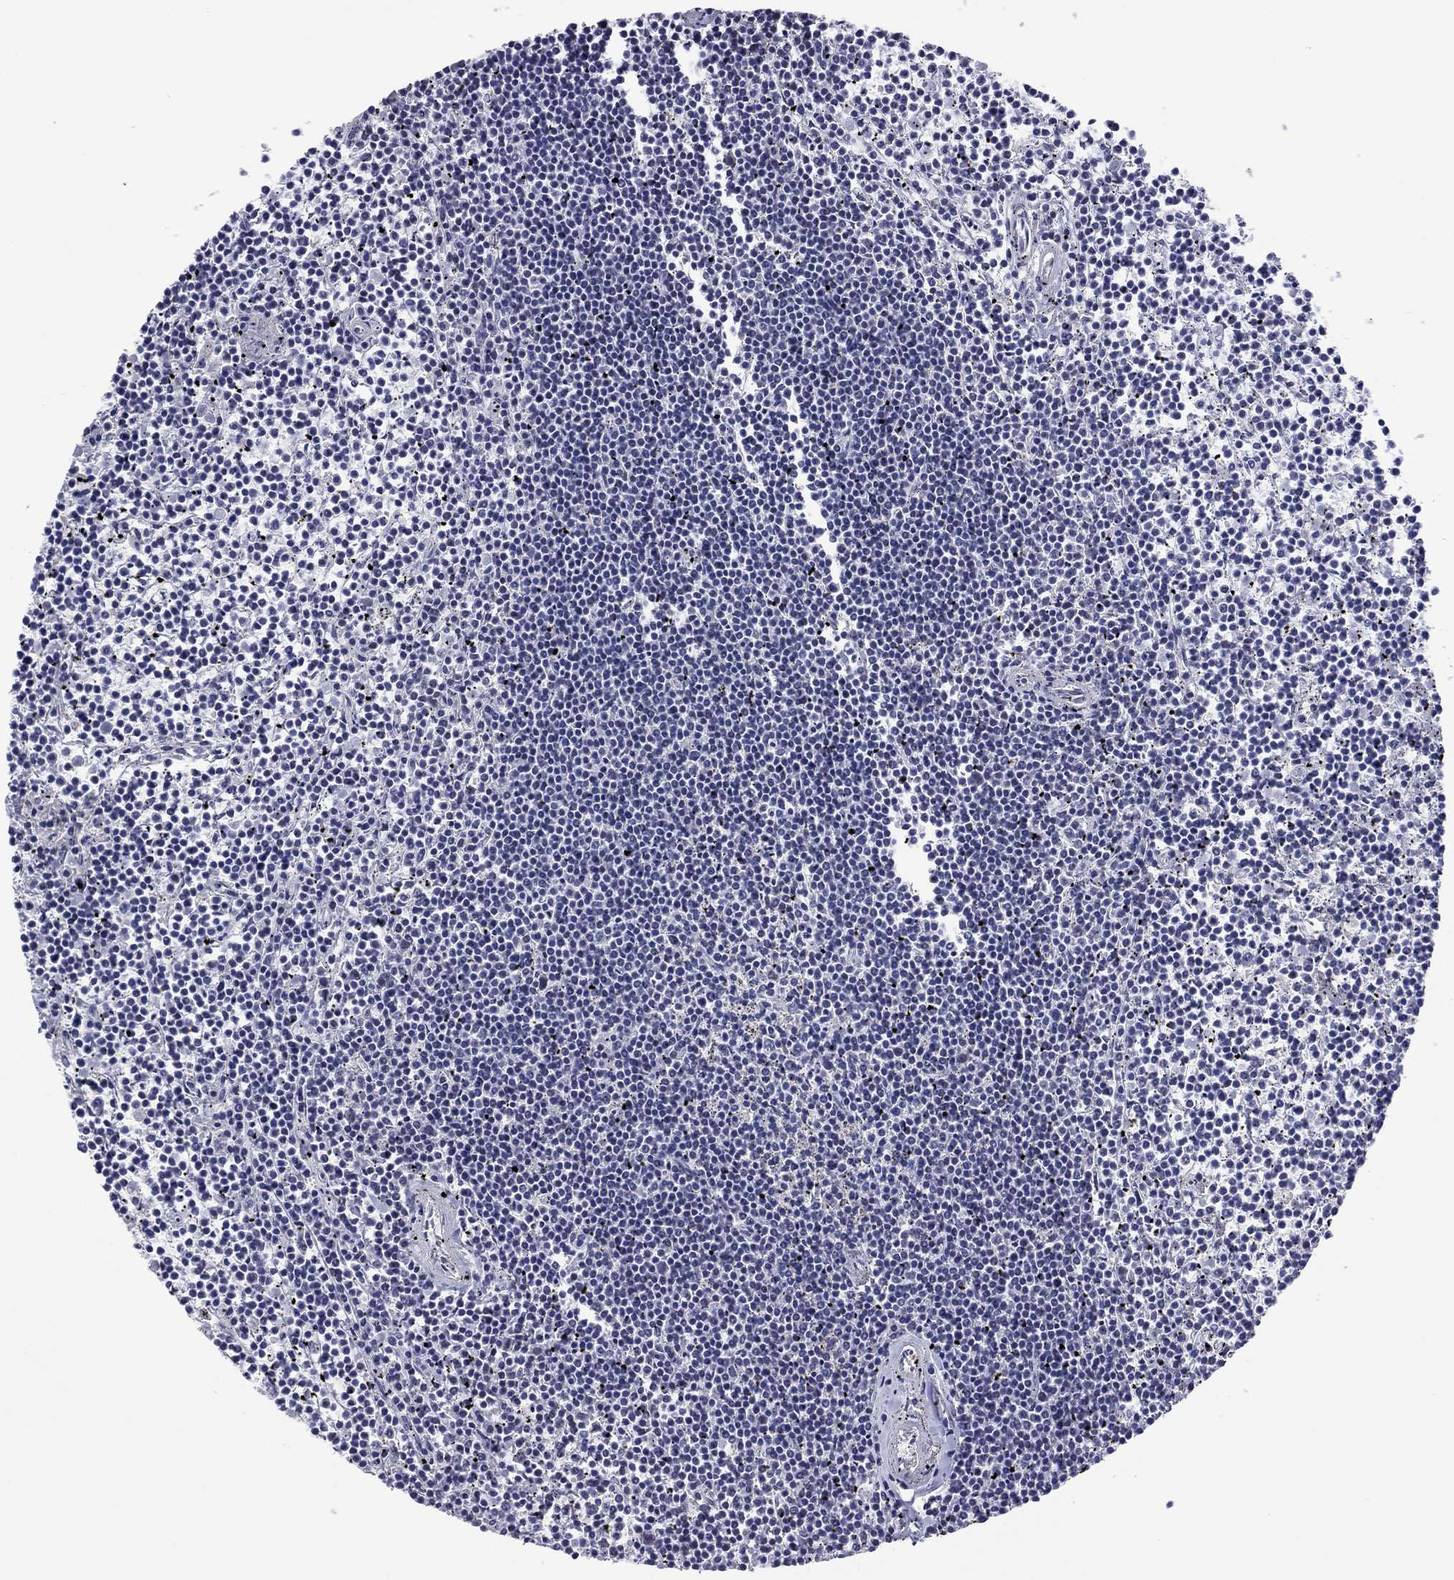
{"staining": {"intensity": "negative", "quantity": "none", "location": "none"}, "tissue": "lymphoma", "cell_type": "Tumor cells", "image_type": "cancer", "snomed": [{"axis": "morphology", "description": "Malignant lymphoma, non-Hodgkin's type, Low grade"}, {"axis": "topography", "description": "Spleen"}], "caption": "High magnification brightfield microscopy of low-grade malignant lymphoma, non-Hodgkin's type stained with DAB (brown) and counterstained with hematoxylin (blue): tumor cells show no significant expression. (DAB IHC visualized using brightfield microscopy, high magnification).", "gene": "POU5F2", "patient": {"sex": "female", "age": 19}}